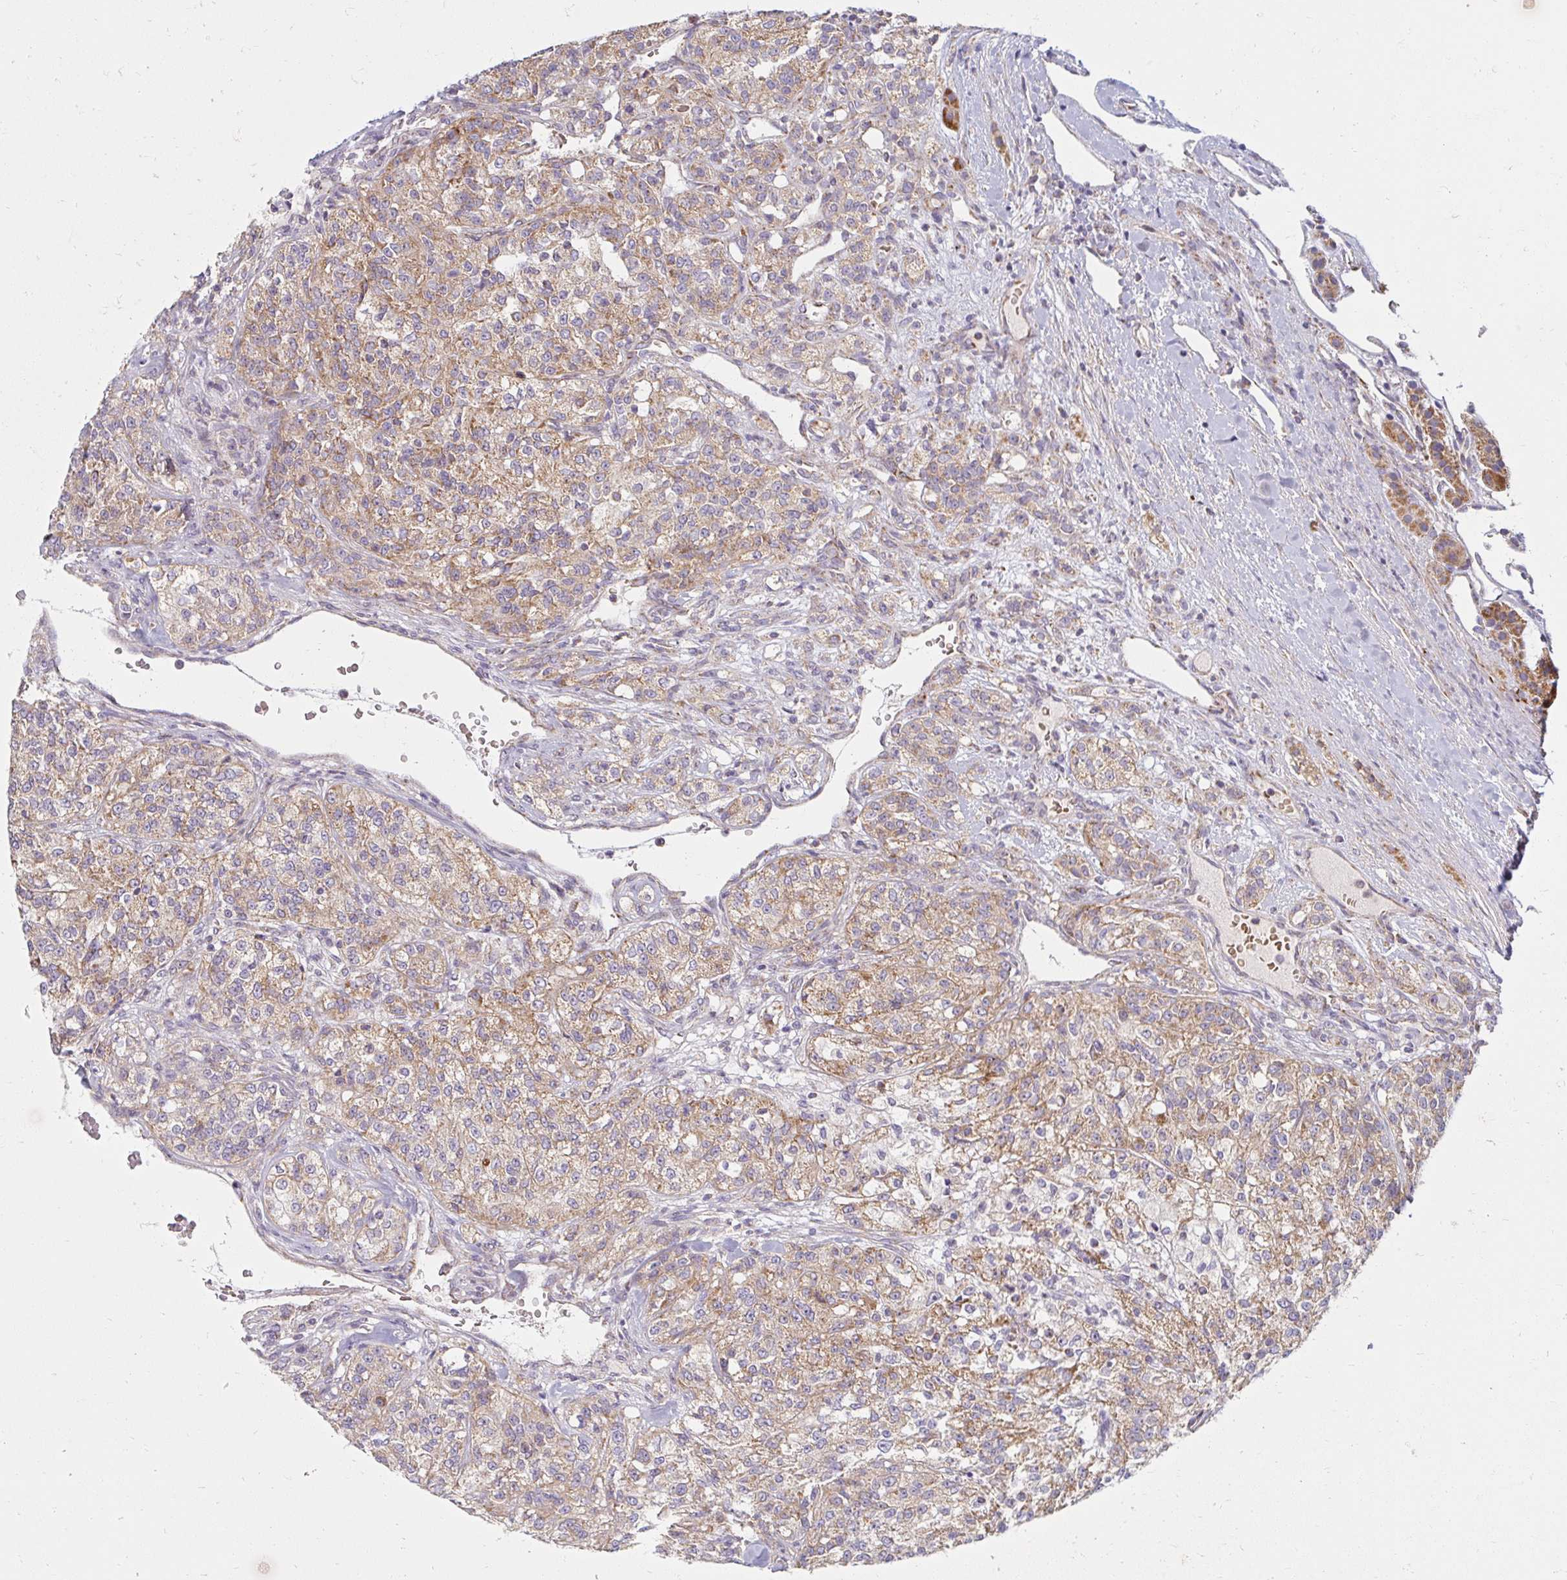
{"staining": {"intensity": "moderate", "quantity": ">75%", "location": "cytoplasmic/membranous"}, "tissue": "renal cancer", "cell_type": "Tumor cells", "image_type": "cancer", "snomed": [{"axis": "morphology", "description": "Adenocarcinoma, NOS"}, {"axis": "topography", "description": "Kidney"}], "caption": "This histopathology image reveals renal cancer stained with immunohistochemistry (IHC) to label a protein in brown. The cytoplasmic/membranous of tumor cells show moderate positivity for the protein. Nuclei are counter-stained blue.", "gene": "SKP2", "patient": {"sex": "female", "age": 63}}